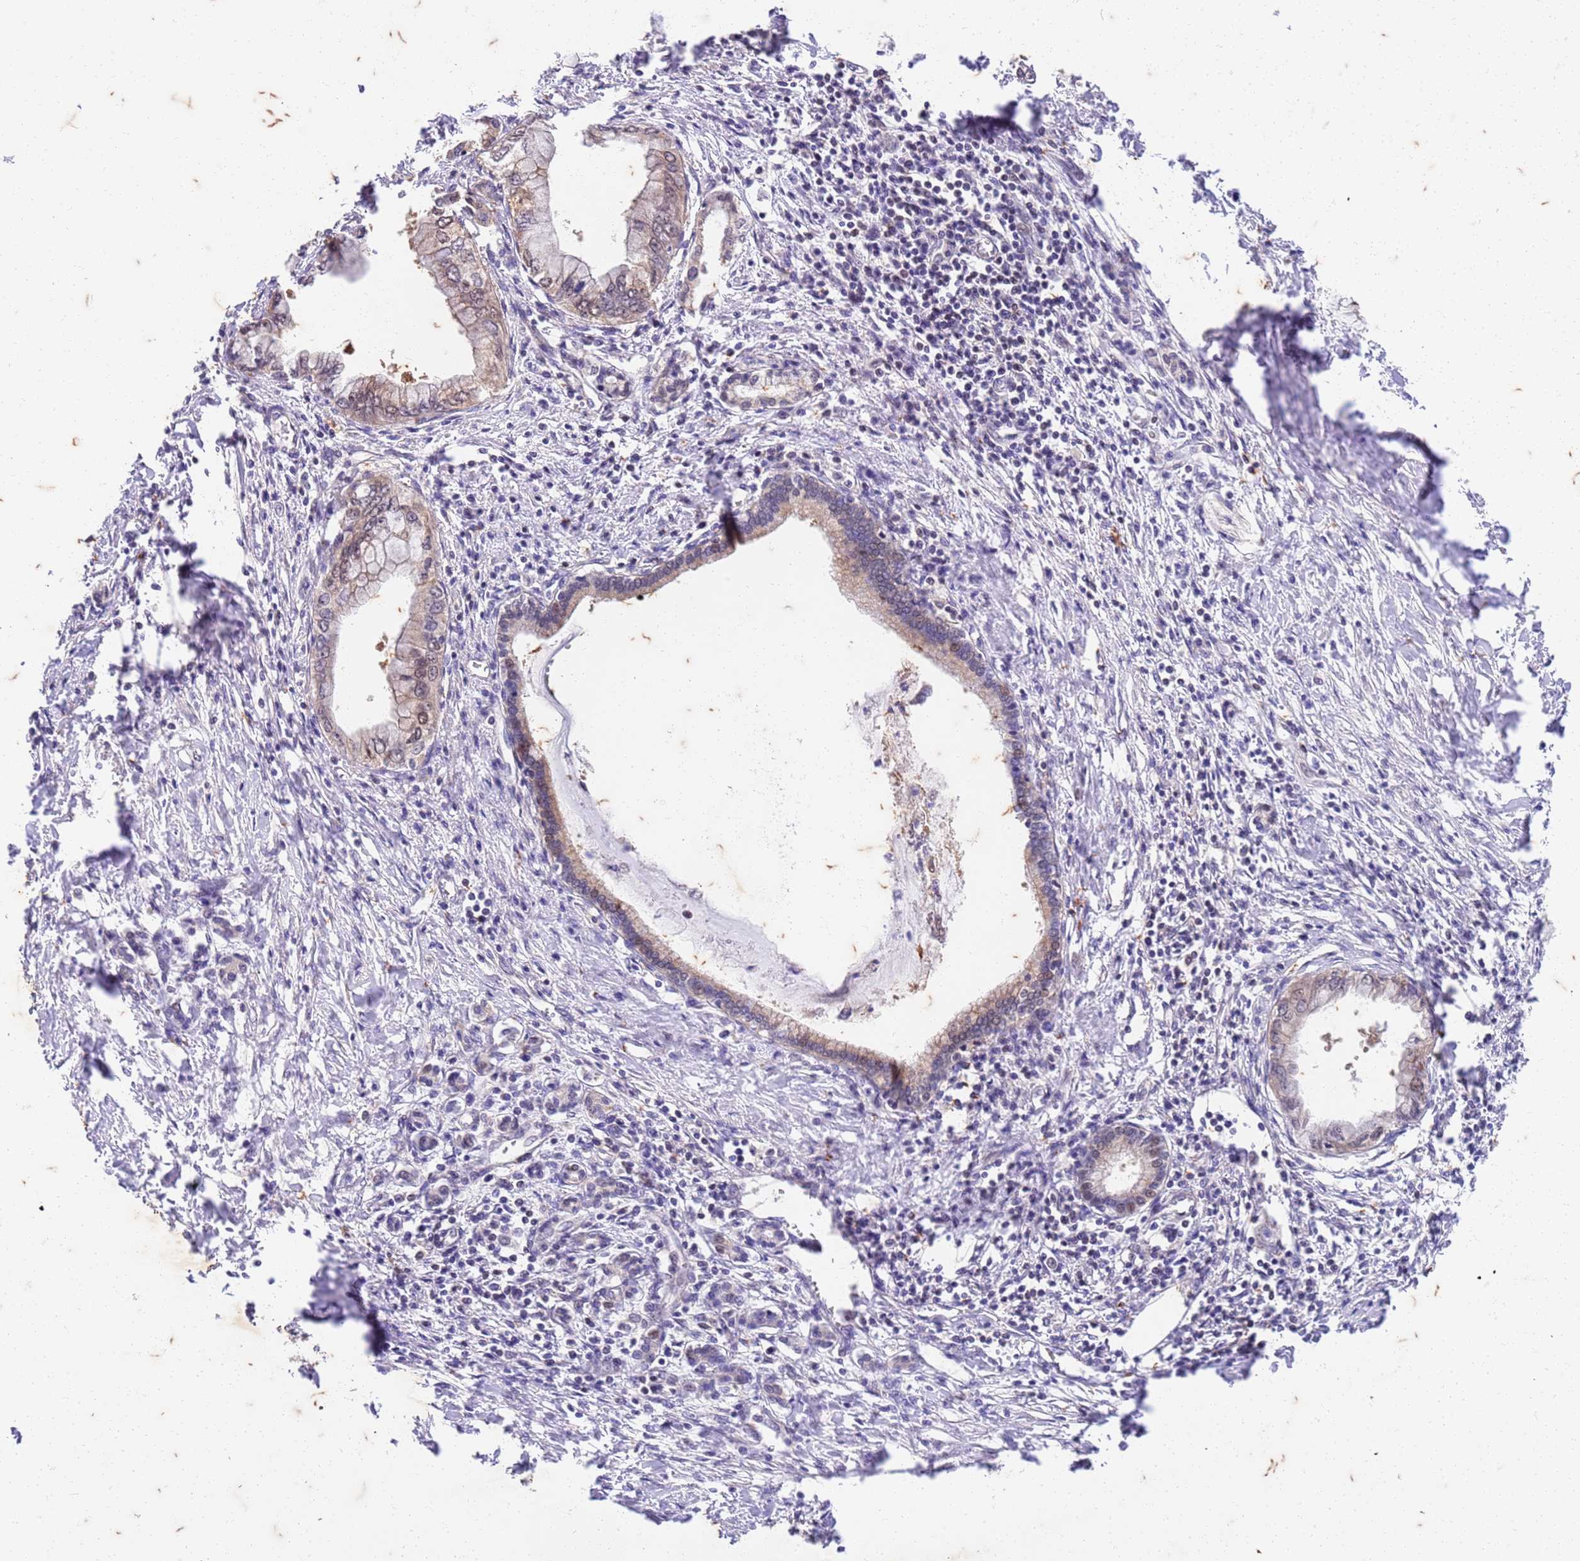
{"staining": {"intensity": "weak", "quantity": "25%-75%", "location": "cytoplasmic/membranous,nuclear"}, "tissue": "pancreatic cancer", "cell_type": "Tumor cells", "image_type": "cancer", "snomed": [{"axis": "morphology", "description": "Adenocarcinoma, NOS"}, {"axis": "topography", "description": "Pancreas"}], "caption": "A histopathology image of pancreatic cancer (adenocarcinoma) stained for a protein demonstrates weak cytoplasmic/membranous and nuclear brown staining in tumor cells.", "gene": "RAPGEF3", "patient": {"sex": "male", "age": 48}}